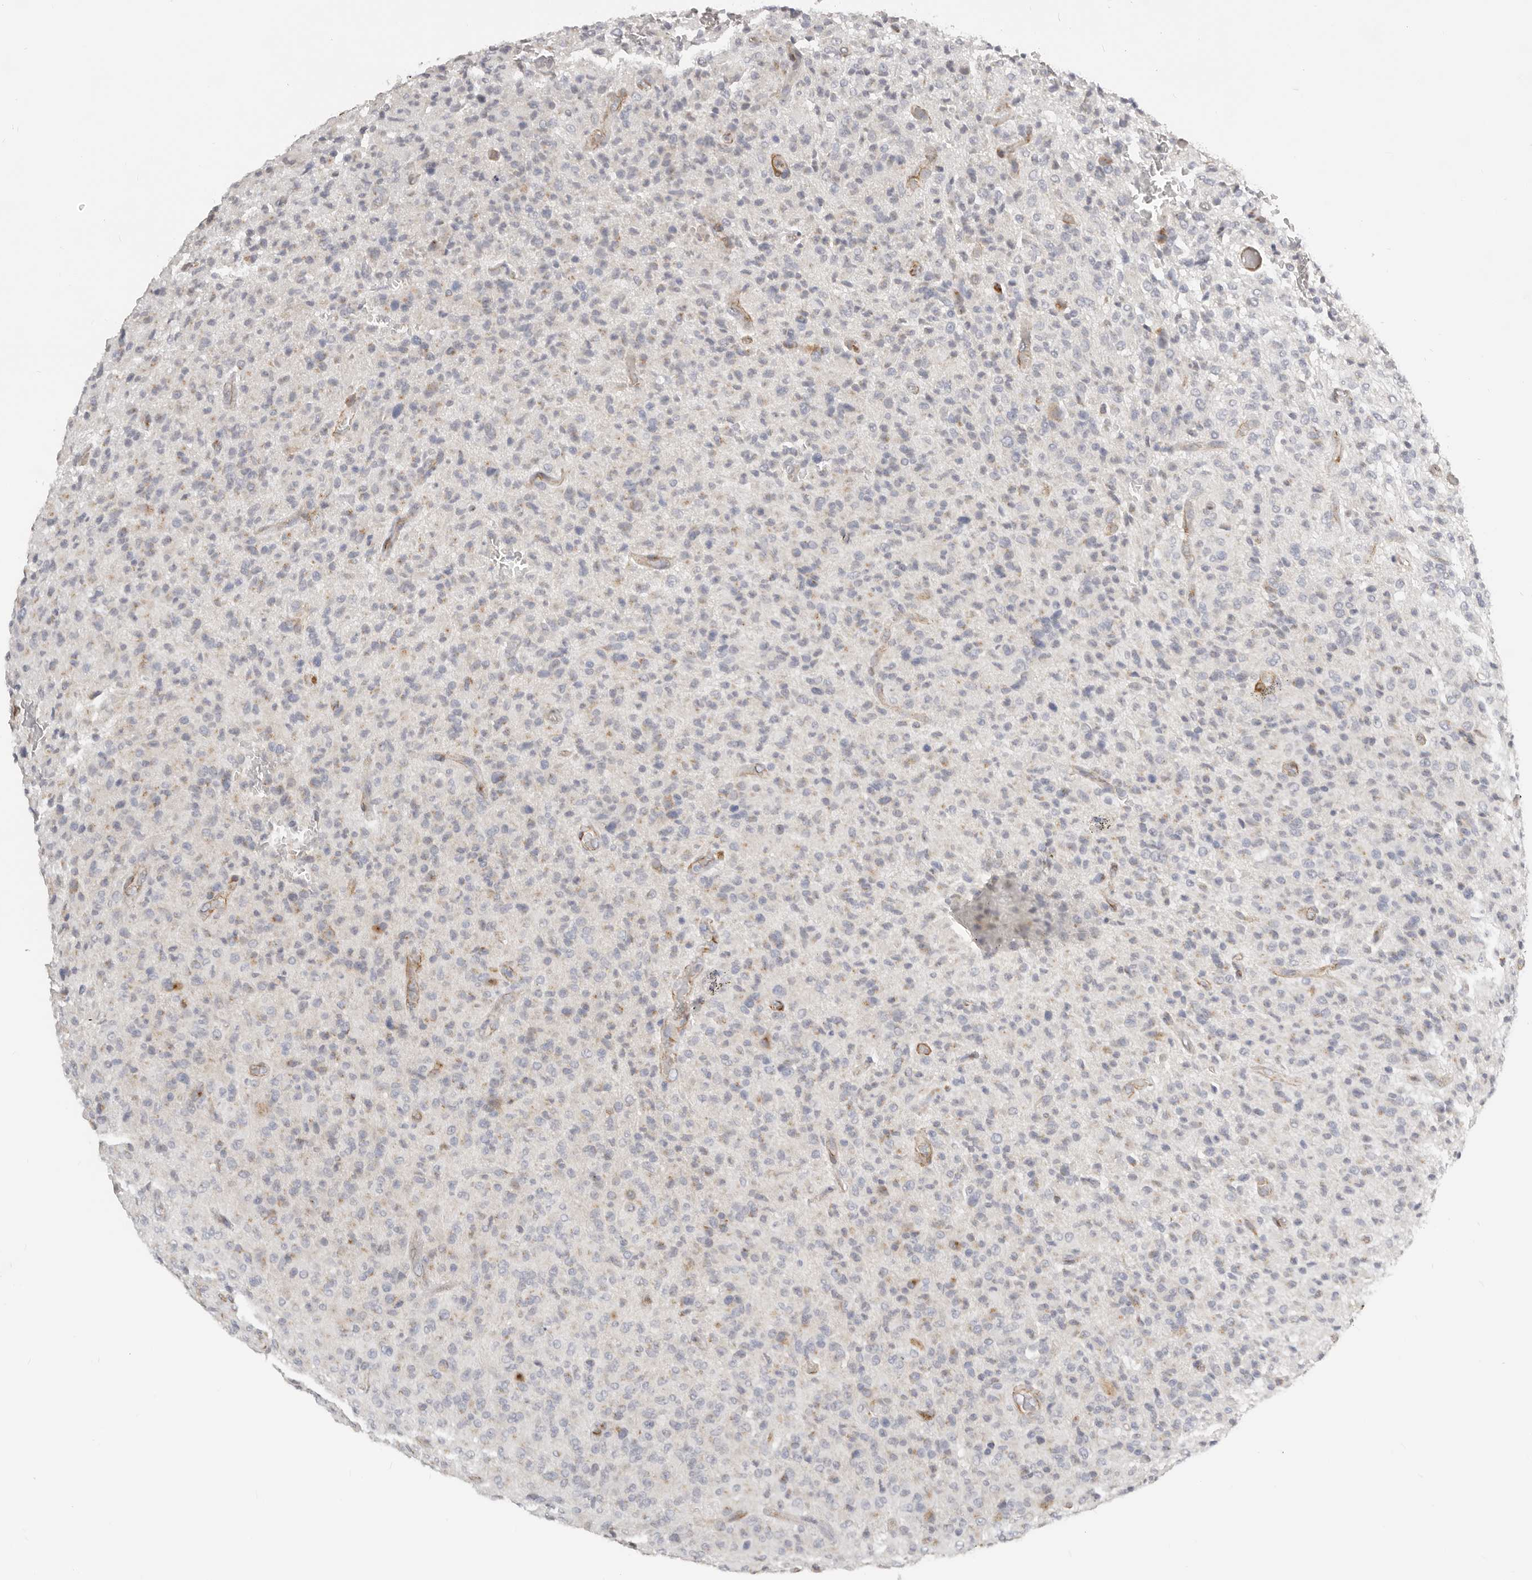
{"staining": {"intensity": "negative", "quantity": "none", "location": "none"}, "tissue": "glioma", "cell_type": "Tumor cells", "image_type": "cancer", "snomed": [{"axis": "morphology", "description": "Glioma, malignant, High grade"}, {"axis": "topography", "description": "Brain"}], "caption": "A micrograph of human malignant glioma (high-grade) is negative for staining in tumor cells.", "gene": "RABAC1", "patient": {"sex": "female", "age": 57}}